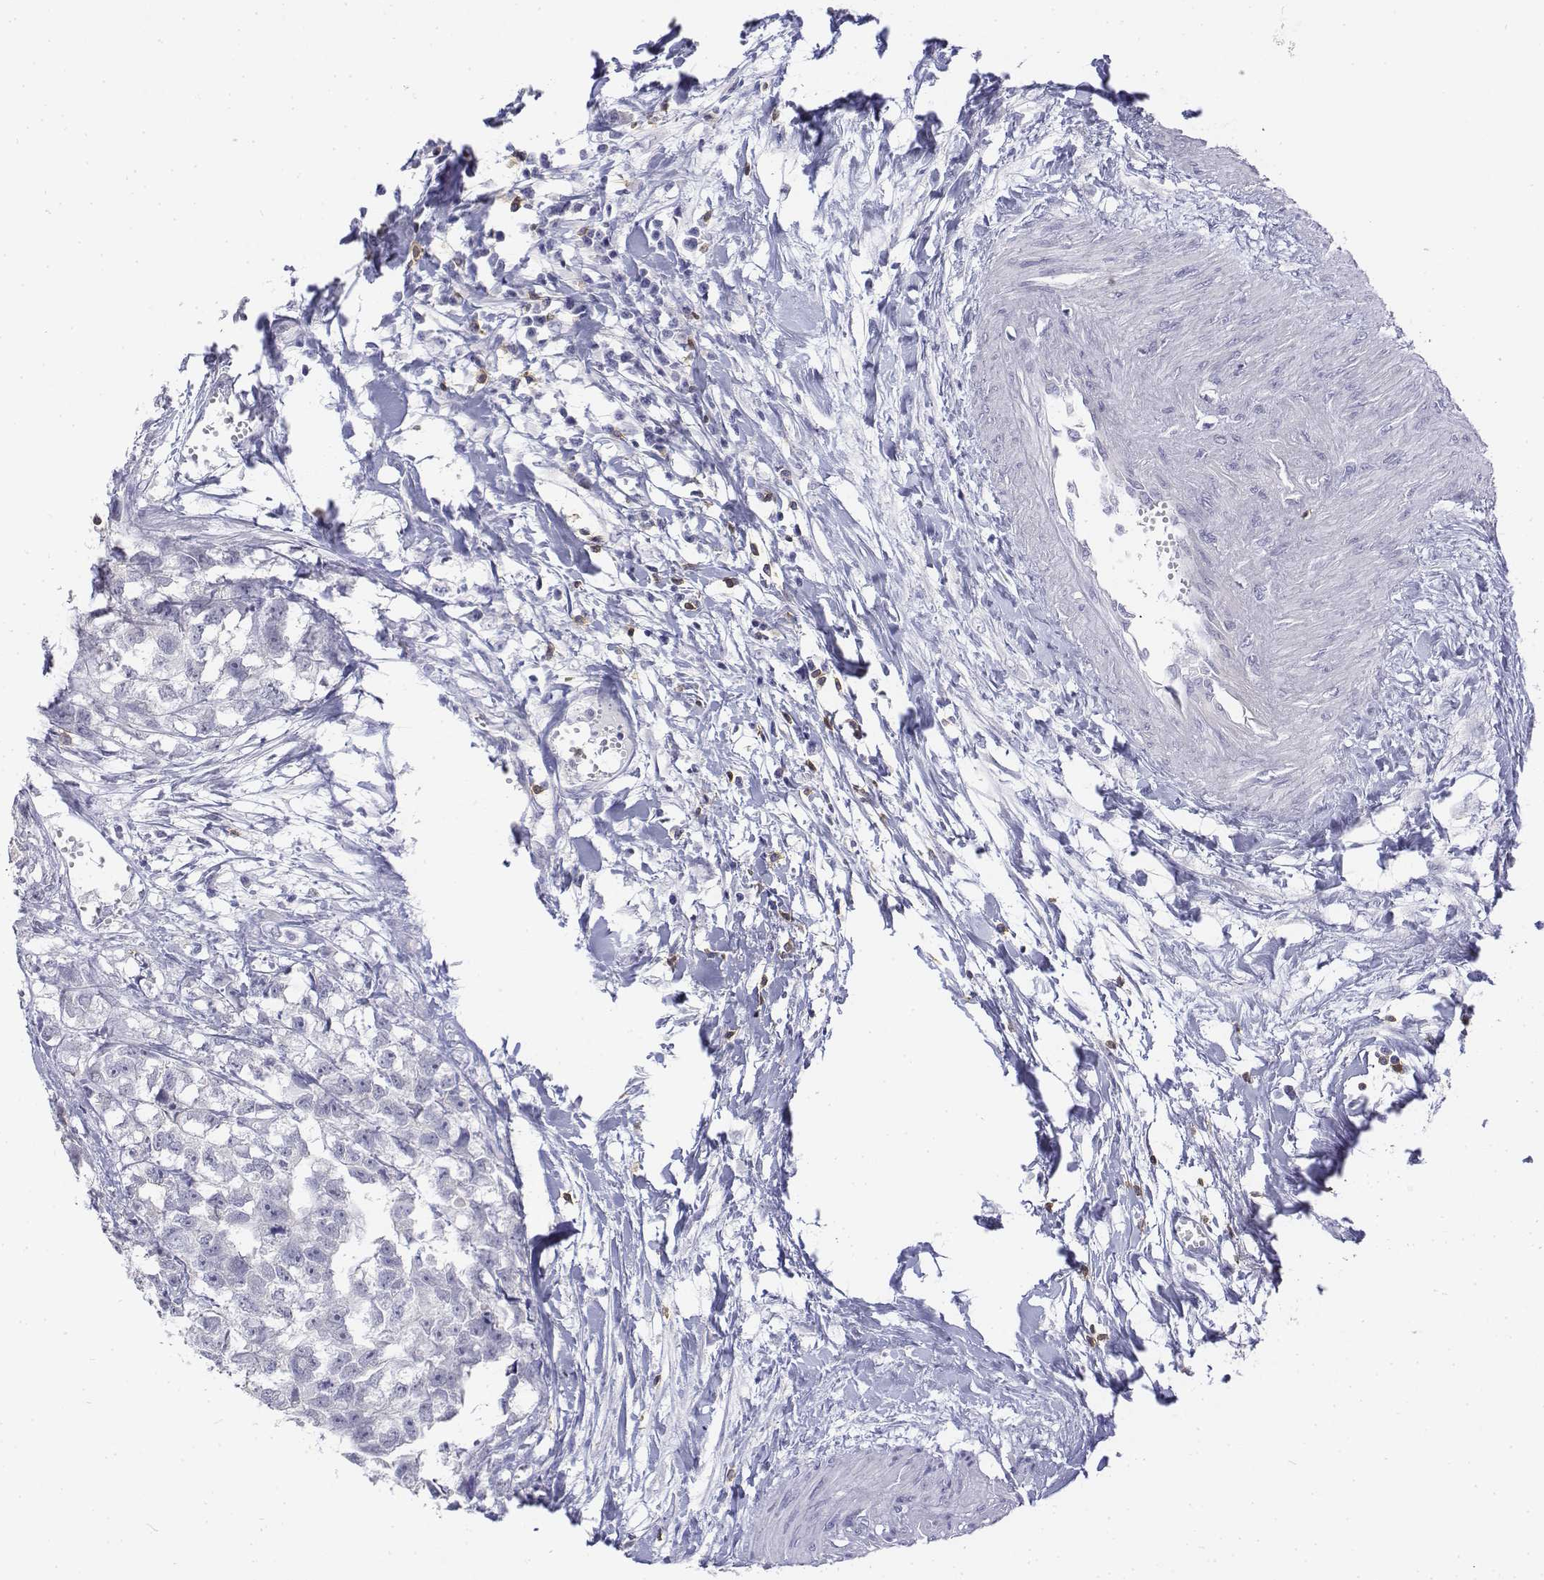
{"staining": {"intensity": "negative", "quantity": "none", "location": "none"}, "tissue": "testis cancer", "cell_type": "Tumor cells", "image_type": "cancer", "snomed": [{"axis": "morphology", "description": "Carcinoma, Embryonal, NOS"}, {"axis": "morphology", "description": "Teratoma, malignant, NOS"}, {"axis": "topography", "description": "Testis"}], "caption": "Tumor cells show no significant staining in testis cancer (embryonal carcinoma).", "gene": "CD3E", "patient": {"sex": "male", "age": 44}}